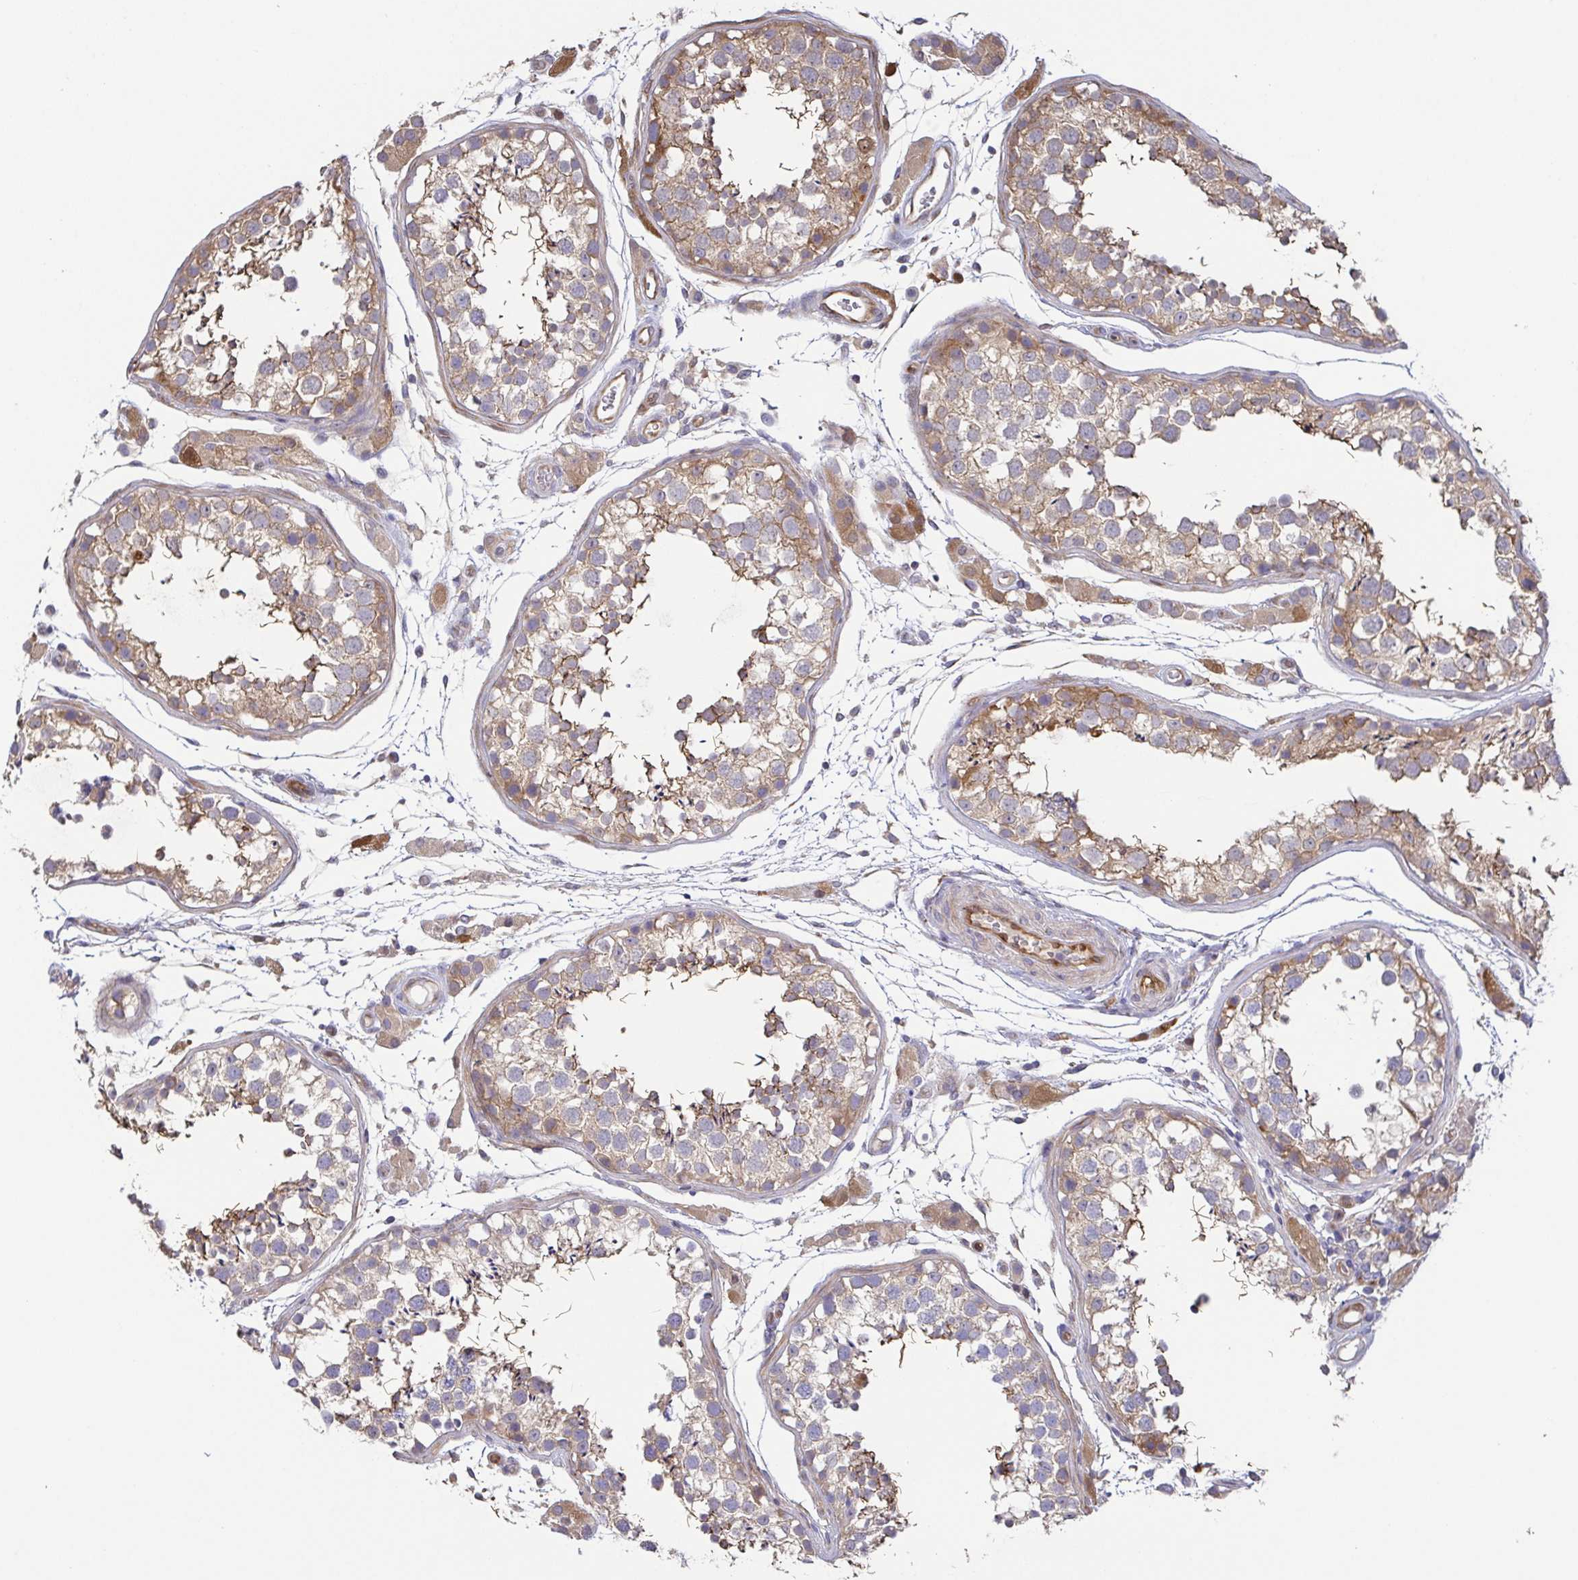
{"staining": {"intensity": "weak", "quantity": ">75%", "location": "cytoplasmic/membranous"}, "tissue": "testis", "cell_type": "Cells in seminiferous ducts", "image_type": "normal", "snomed": [{"axis": "morphology", "description": "Normal tissue, NOS"}, {"axis": "morphology", "description": "Seminoma, NOS"}, {"axis": "topography", "description": "Testis"}], "caption": "Immunohistochemical staining of benign testis exhibits weak cytoplasmic/membranous protein expression in about >75% of cells in seminiferous ducts. Immunohistochemistry (ihc) stains the protein of interest in brown and the nuclei are stained blue.", "gene": "EIF3D", "patient": {"sex": "male", "age": 29}}